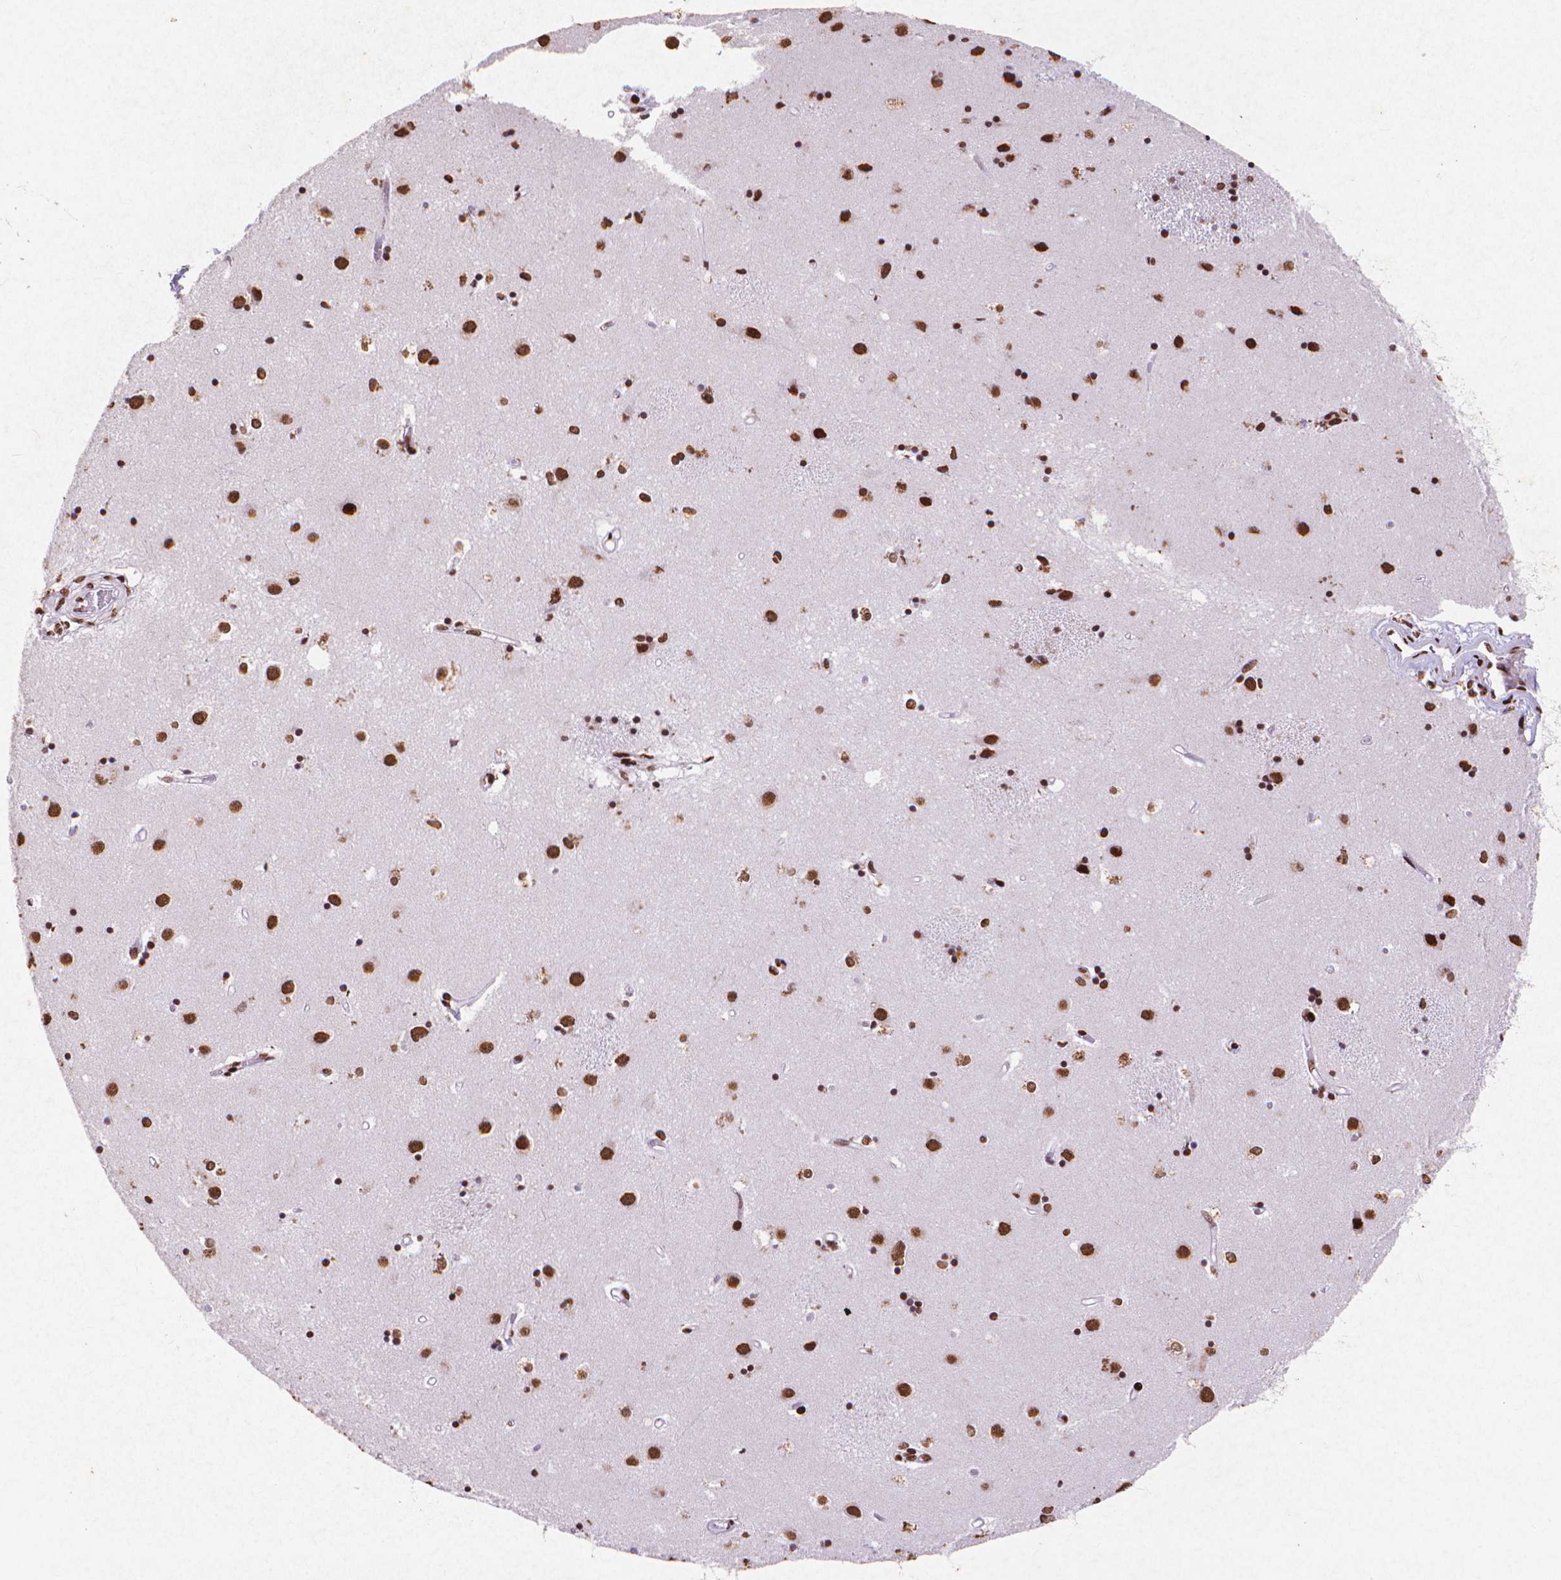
{"staining": {"intensity": "strong", "quantity": ">75%", "location": "nuclear"}, "tissue": "caudate", "cell_type": "Glial cells", "image_type": "normal", "snomed": [{"axis": "morphology", "description": "Normal tissue, NOS"}, {"axis": "topography", "description": "Lateral ventricle wall"}], "caption": "Protein expression by immunohistochemistry (IHC) exhibits strong nuclear expression in approximately >75% of glial cells in normal caudate.", "gene": "CITED2", "patient": {"sex": "male", "age": 54}}